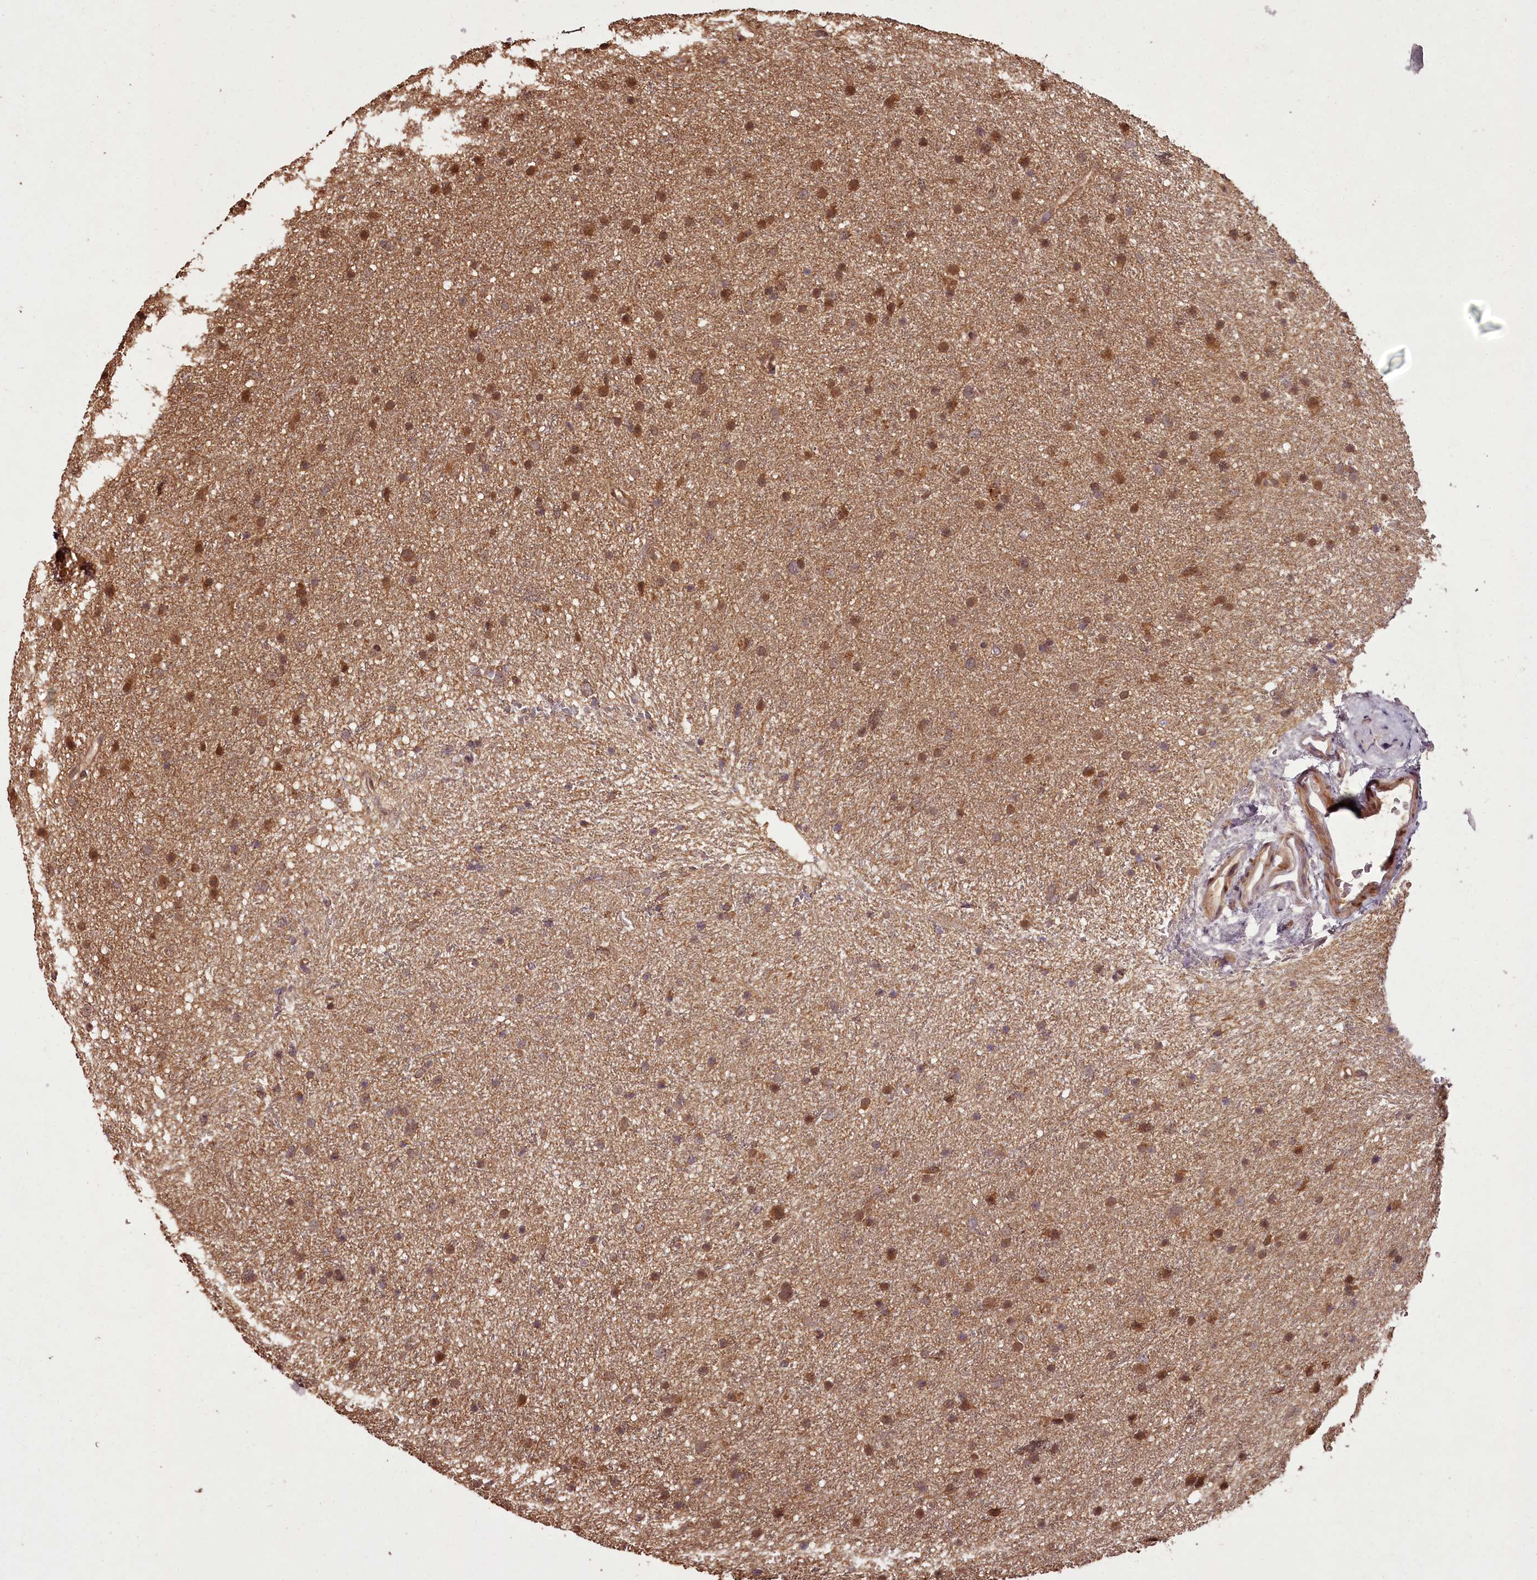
{"staining": {"intensity": "moderate", "quantity": ">75%", "location": "cytoplasmic/membranous,nuclear"}, "tissue": "glioma", "cell_type": "Tumor cells", "image_type": "cancer", "snomed": [{"axis": "morphology", "description": "Glioma, malignant, Low grade"}, {"axis": "topography", "description": "Cerebral cortex"}], "caption": "Protein staining of malignant glioma (low-grade) tissue exhibits moderate cytoplasmic/membranous and nuclear positivity in about >75% of tumor cells.", "gene": "NPRL2", "patient": {"sex": "female", "age": 39}}